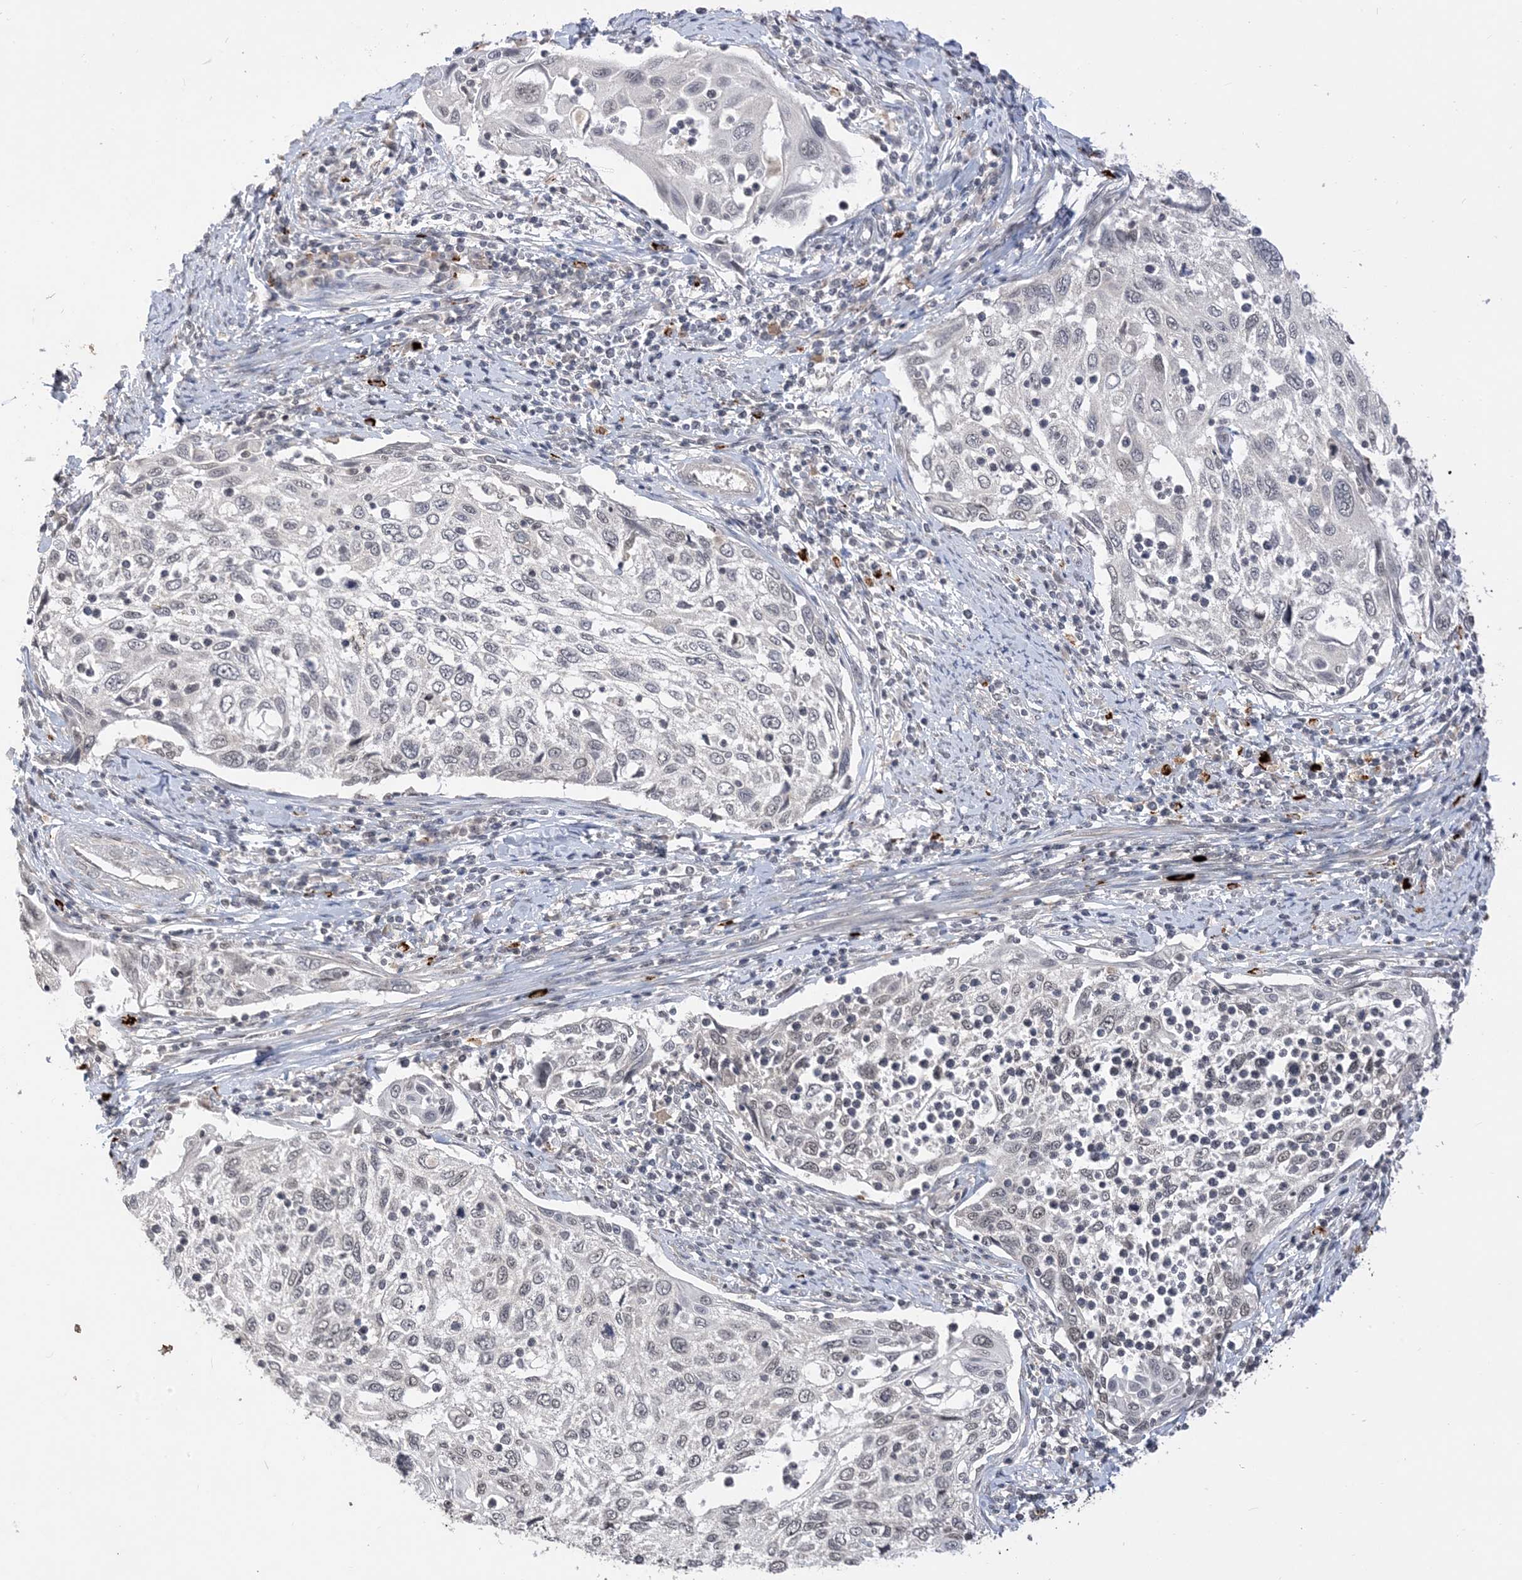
{"staining": {"intensity": "negative", "quantity": "none", "location": "none"}, "tissue": "cervical cancer", "cell_type": "Tumor cells", "image_type": "cancer", "snomed": [{"axis": "morphology", "description": "Squamous cell carcinoma, NOS"}, {"axis": "topography", "description": "Cervix"}], "caption": "This is an immunohistochemistry micrograph of cervical cancer. There is no expression in tumor cells.", "gene": "RANBP9", "patient": {"sex": "female", "age": 70}}